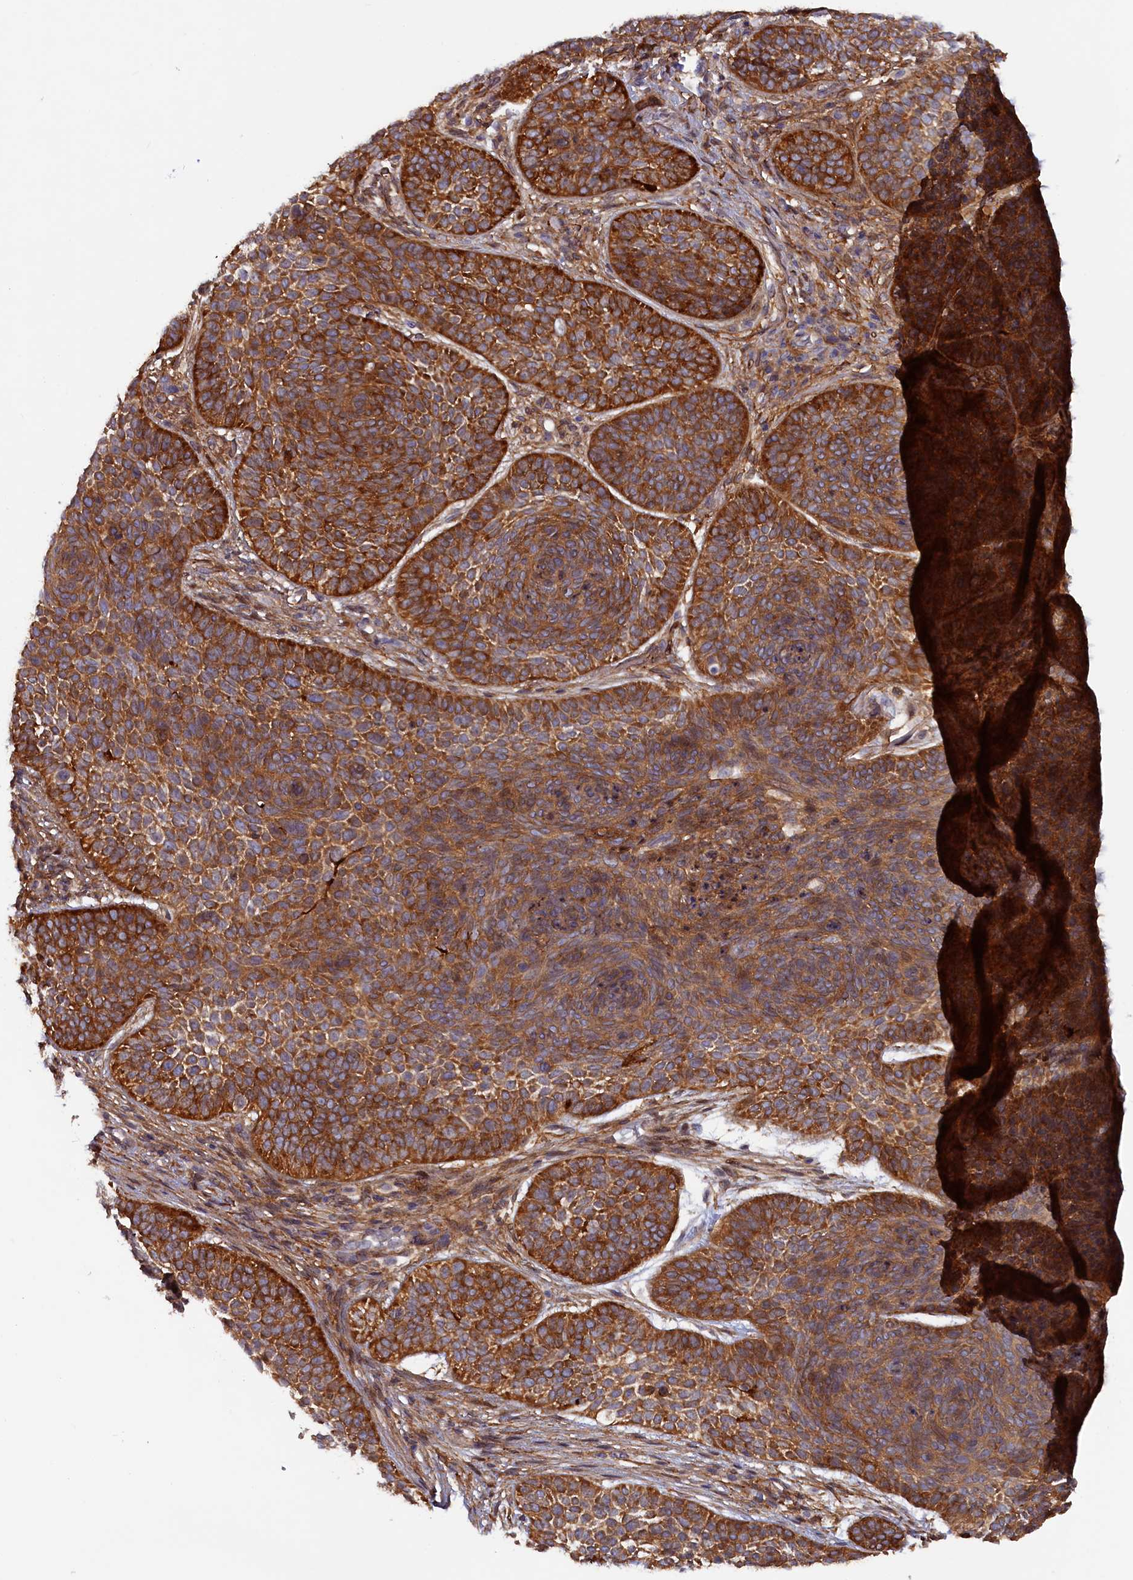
{"staining": {"intensity": "strong", "quantity": ">75%", "location": "cytoplasmic/membranous"}, "tissue": "skin cancer", "cell_type": "Tumor cells", "image_type": "cancer", "snomed": [{"axis": "morphology", "description": "Basal cell carcinoma"}, {"axis": "topography", "description": "Skin"}], "caption": "Immunohistochemical staining of skin basal cell carcinoma shows high levels of strong cytoplasmic/membranous expression in approximately >75% of tumor cells.", "gene": "FERMT1", "patient": {"sex": "male", "age": 85}}